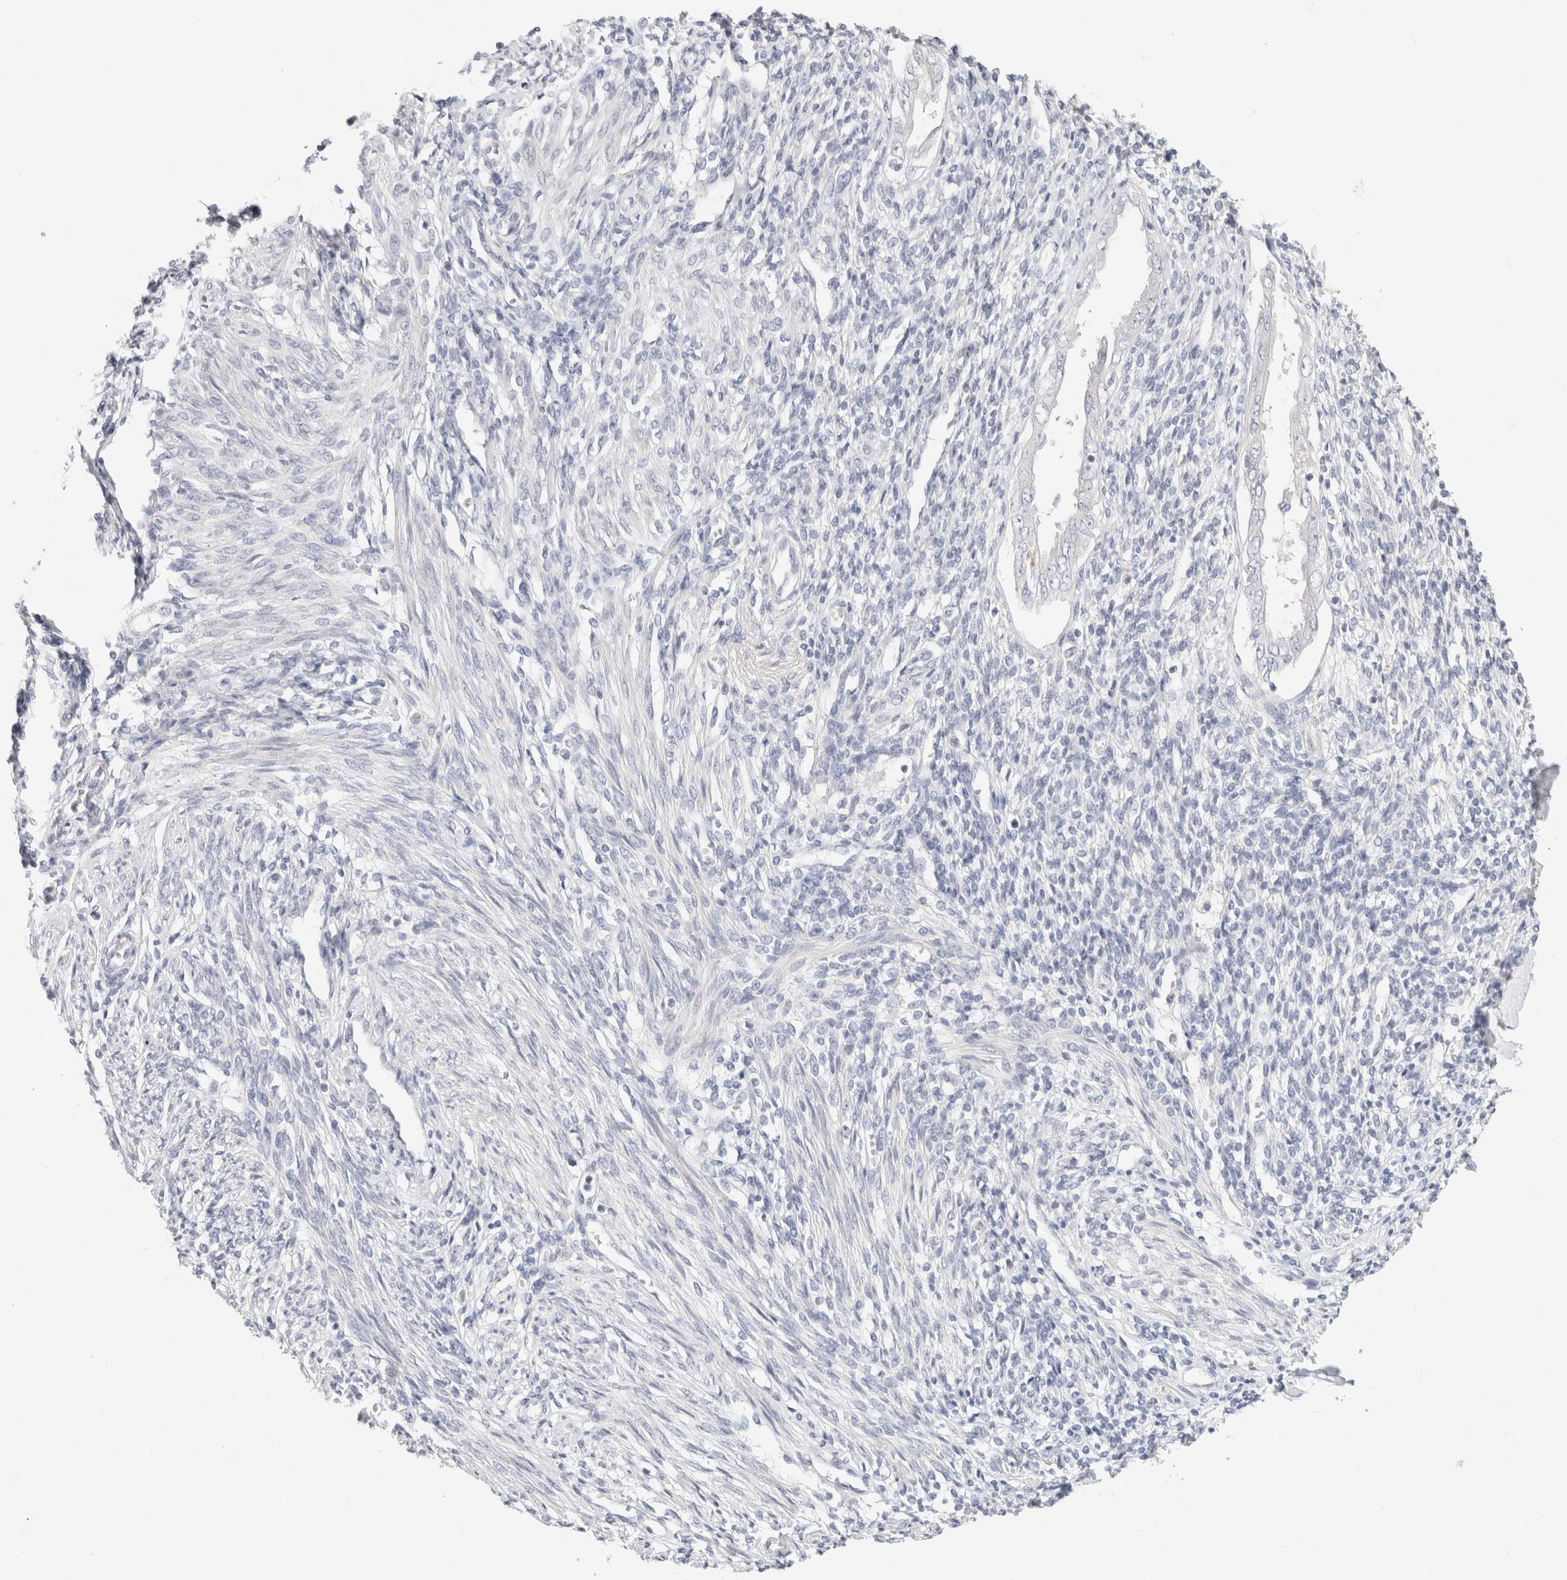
{"staining": {"intensity": "negative", "quantity": "none", "location": "none"}, "tissue": "endometrium", "cell_type": "Cells in endometrial stroma", "image_type": "normal", "snomed": [{"axis": "morphology", "description": "Normal tissue, NOS"}, {"axis": "topography", "description": "Endometrium"}], "caption": "An image of human endometrium is negative for staining in cells in endometrial stroma. The staining was performed using DAB to visualize the protein expression in brown, while the nuclei were stained in blue with hematoxylin (Magnification: 20x).", "gene": "MPP2", "patient": {"sex": "female", "age": 66}}